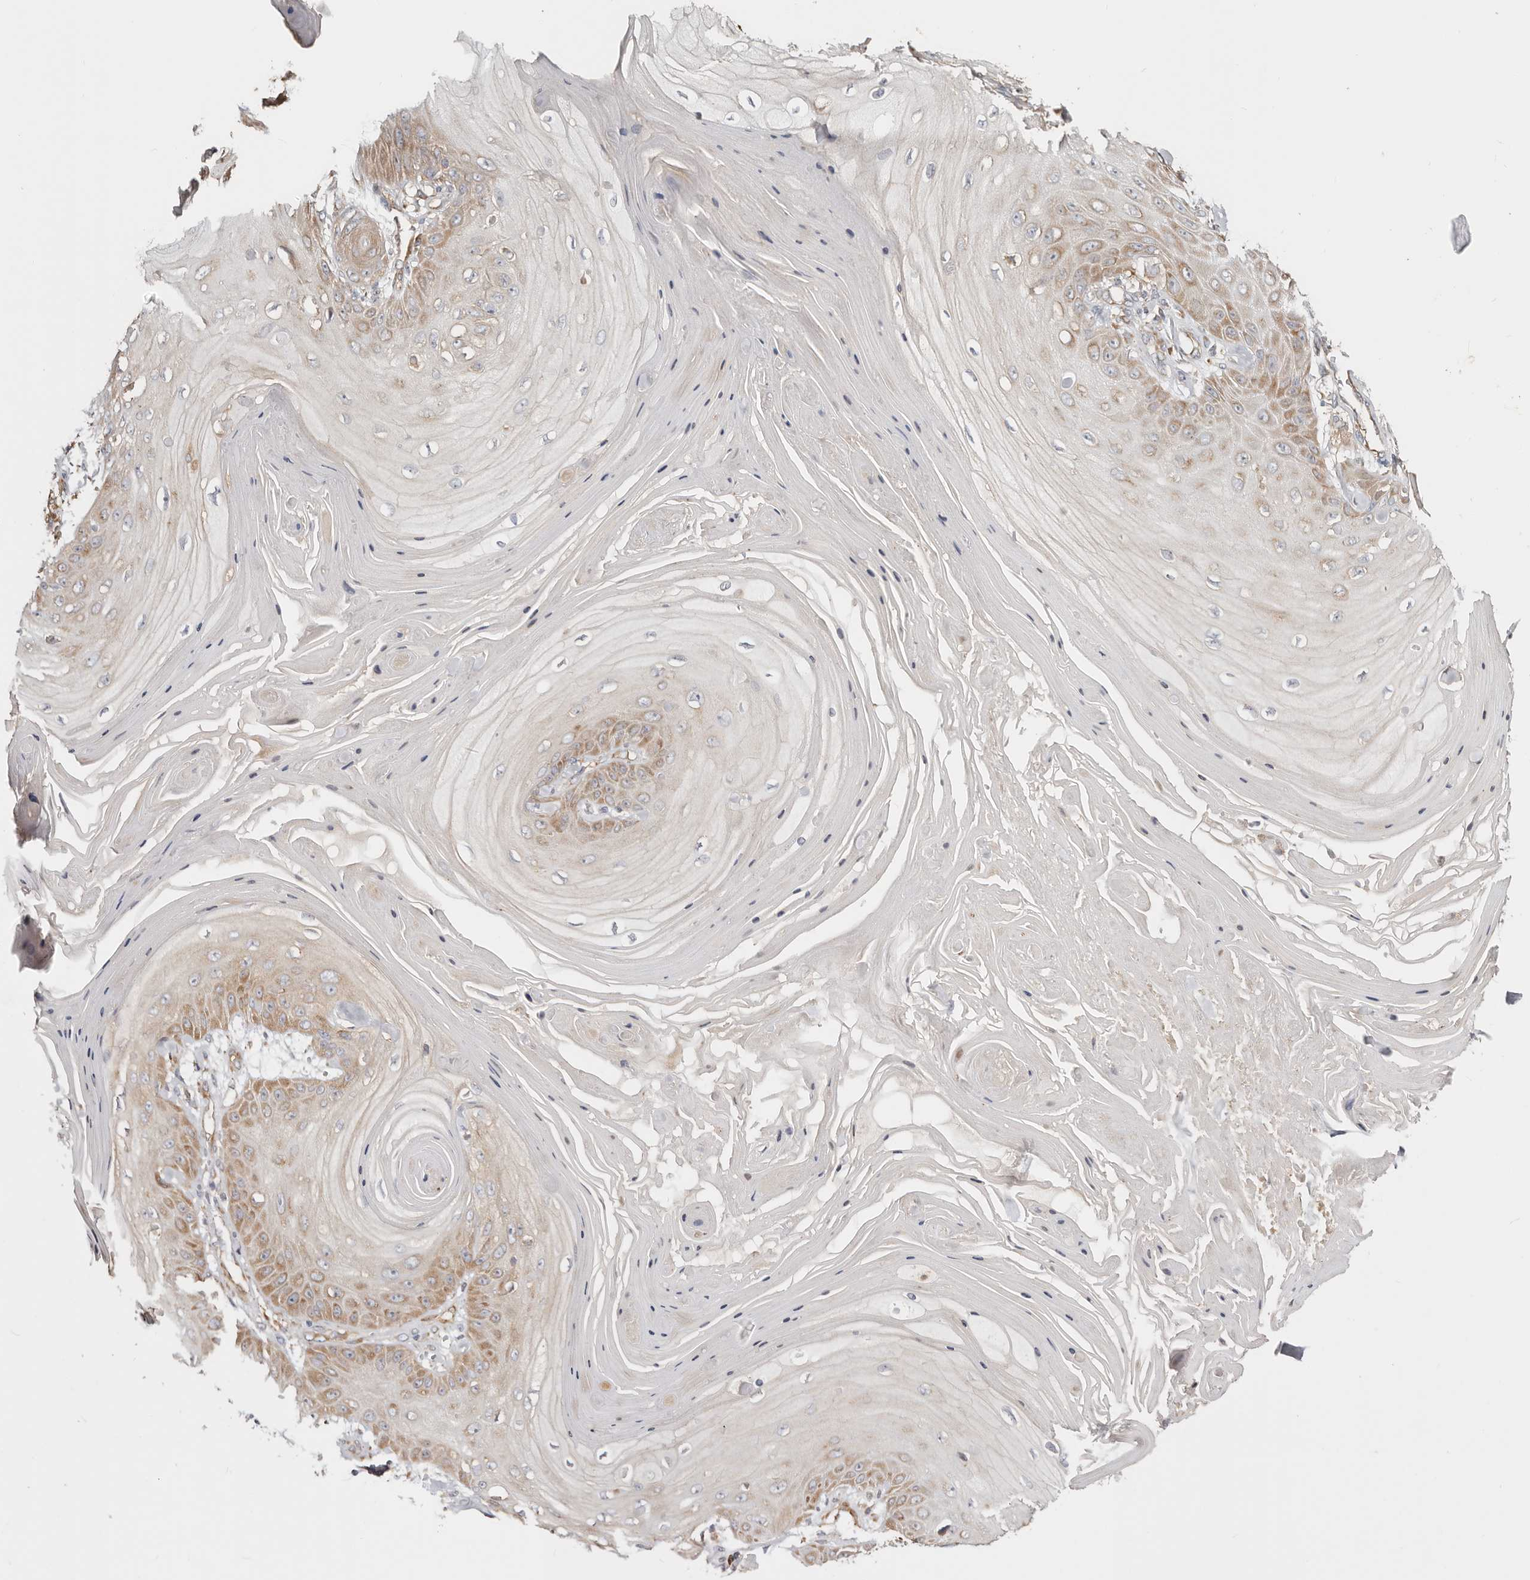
{"staining": {"intensity": "moderate", "quantity": ">75%", "location": "cytoplasmic/membranous"}, "tissue": "skin cancer", "cell_type": "Tumor cells", "image_type": "cancer", "snomed": [{"axis": "morphology", "description": "Squamous cell carcinoma, NOS"}, {"axis": "topography", "description": "Skin"}], "caption": "A photomicrograph showing moderate cytoplasmic/membranous staining in approximately >75% of tumor cells in squamous cell carcinoma (skin), as visualized by brown immunohistochemical staining.", "gene": "EPRS1", "patient": {"sex": "male", "age": 74}}